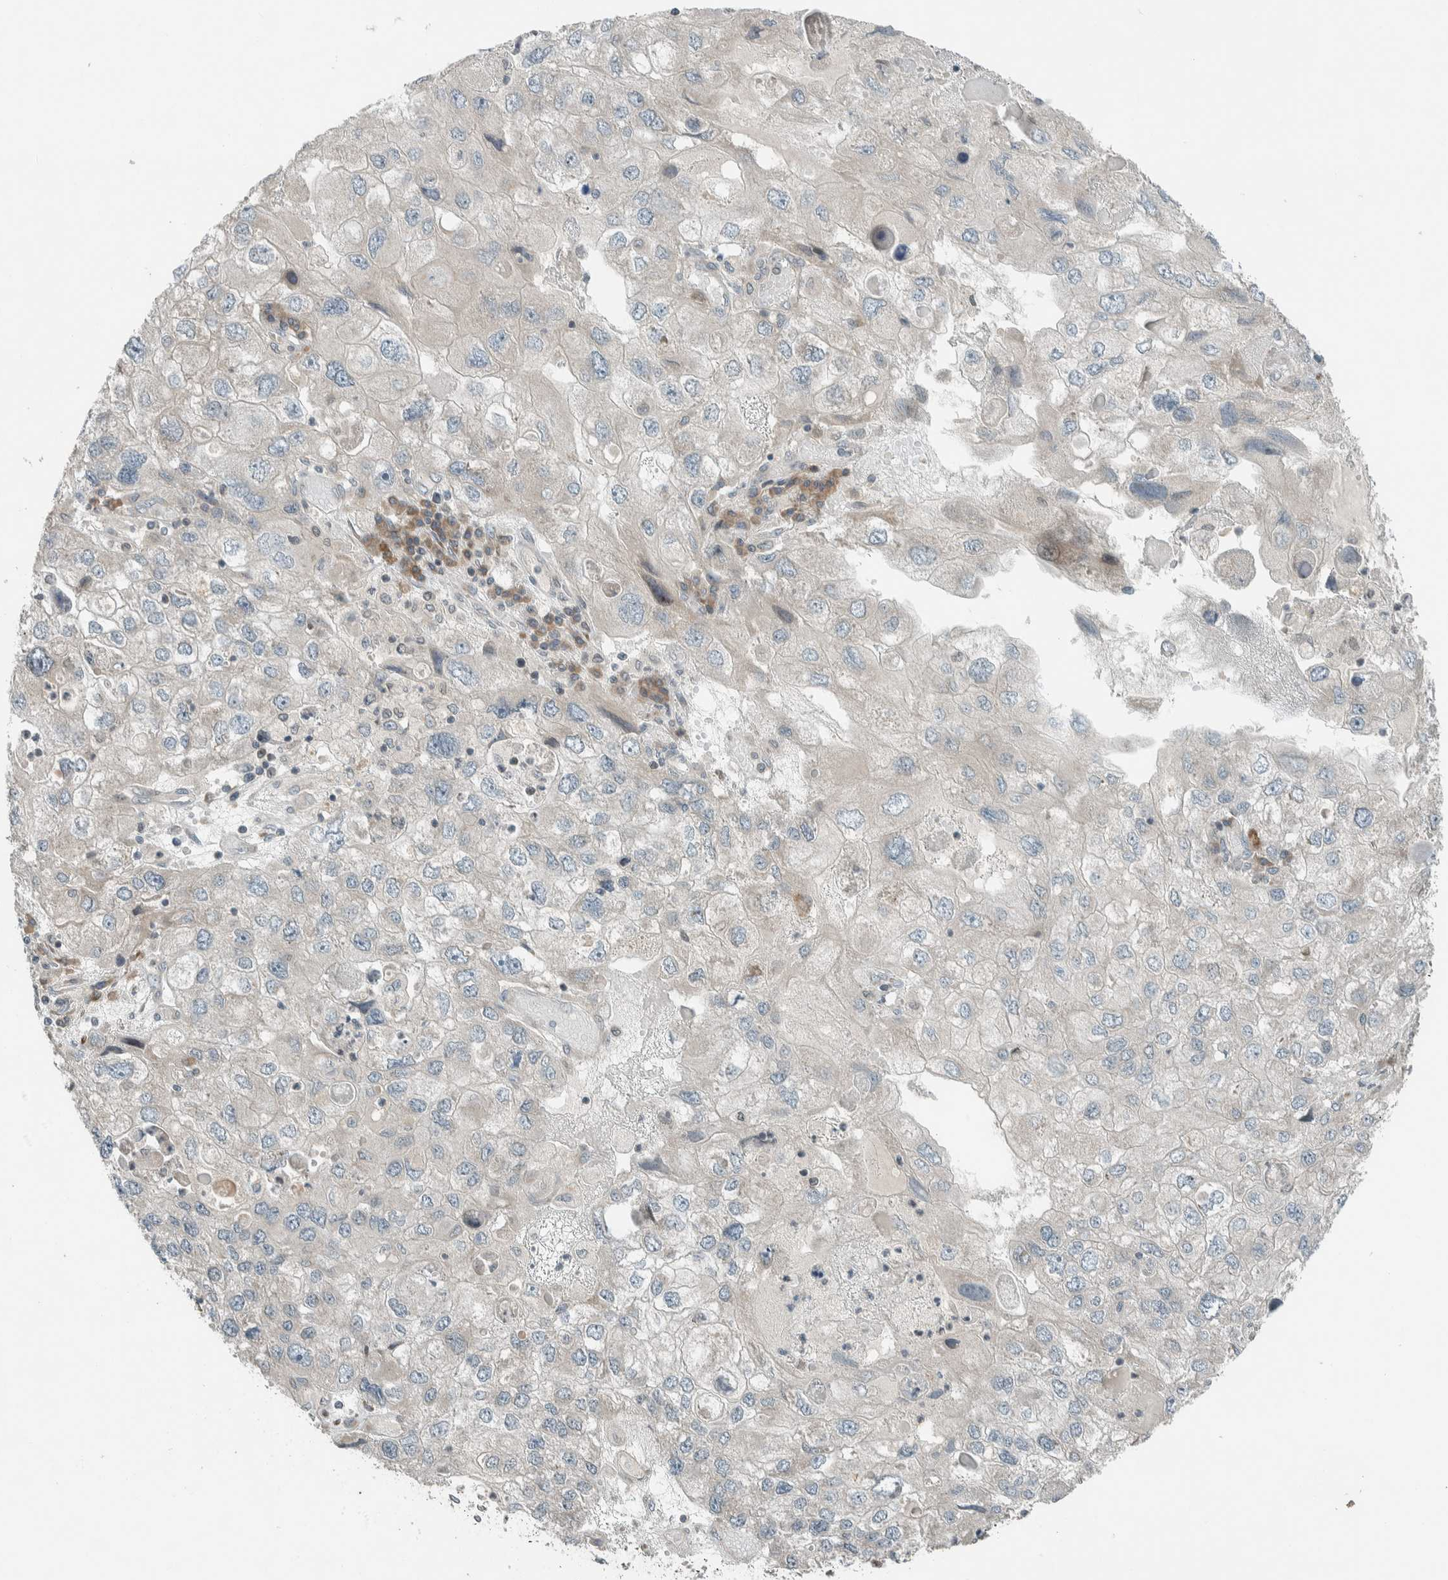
{"staining": {"intensity": "negative", "quantity": "none", "location": "none"}, "tissue": "endometrial cancer", "cell_type": "Tumor cells", "image_type": "cancer", "snomed": [{"axis": "morphology", "description": "Adenocarcinoma, NOS"}, {"axis": "topography", "description": "Endometrium"}], "caption": "Immunohistochemistry histopathology image of neoplastic tissue: human endometrial cancer (adenocarcinoma) stained with DAB demonstrates no significant protein positivity in tumor cells.", "gene": "SEL1L", "patient": {"sex": "female", "age": 49}}